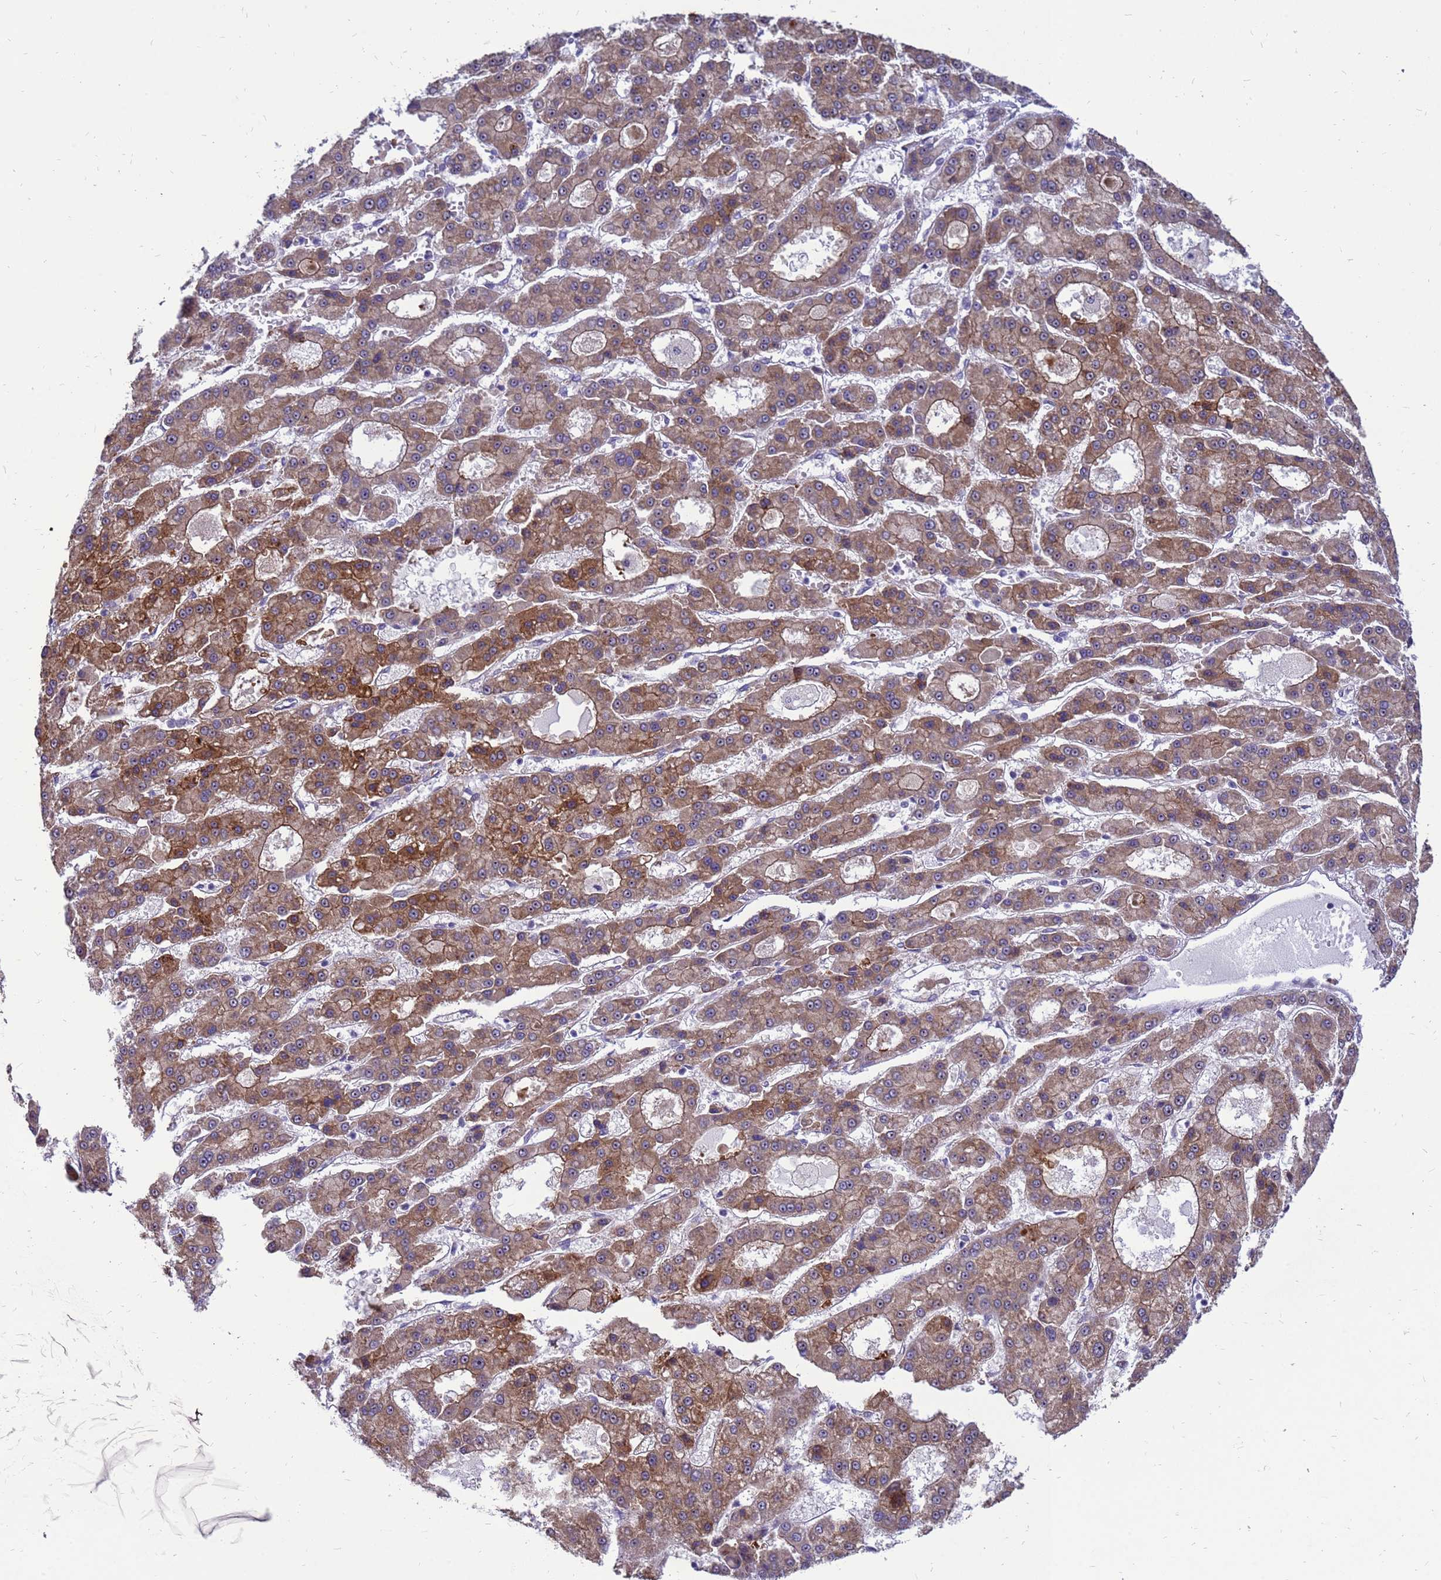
{"staining": {"intensity": "moderate", "quantity": ">75%", "location": "cytoplasmic/membranous"}, "tissue": "liver cancer", "cell_type": "Tumor cells", "image_type": "cancer", "snomed": [{"axis": "morphology", "description": "Carcinoma, Hepatocellular, NOS"}, {"axis": "topography", "description": "Liver"}], "caption": "A brown stain highlights moderate cytoplasmic/membranous staining of a protein in human liver cancer tumor cells.", "gene": "RSPO1", "patient": {"sex": "male", "age": 70}}